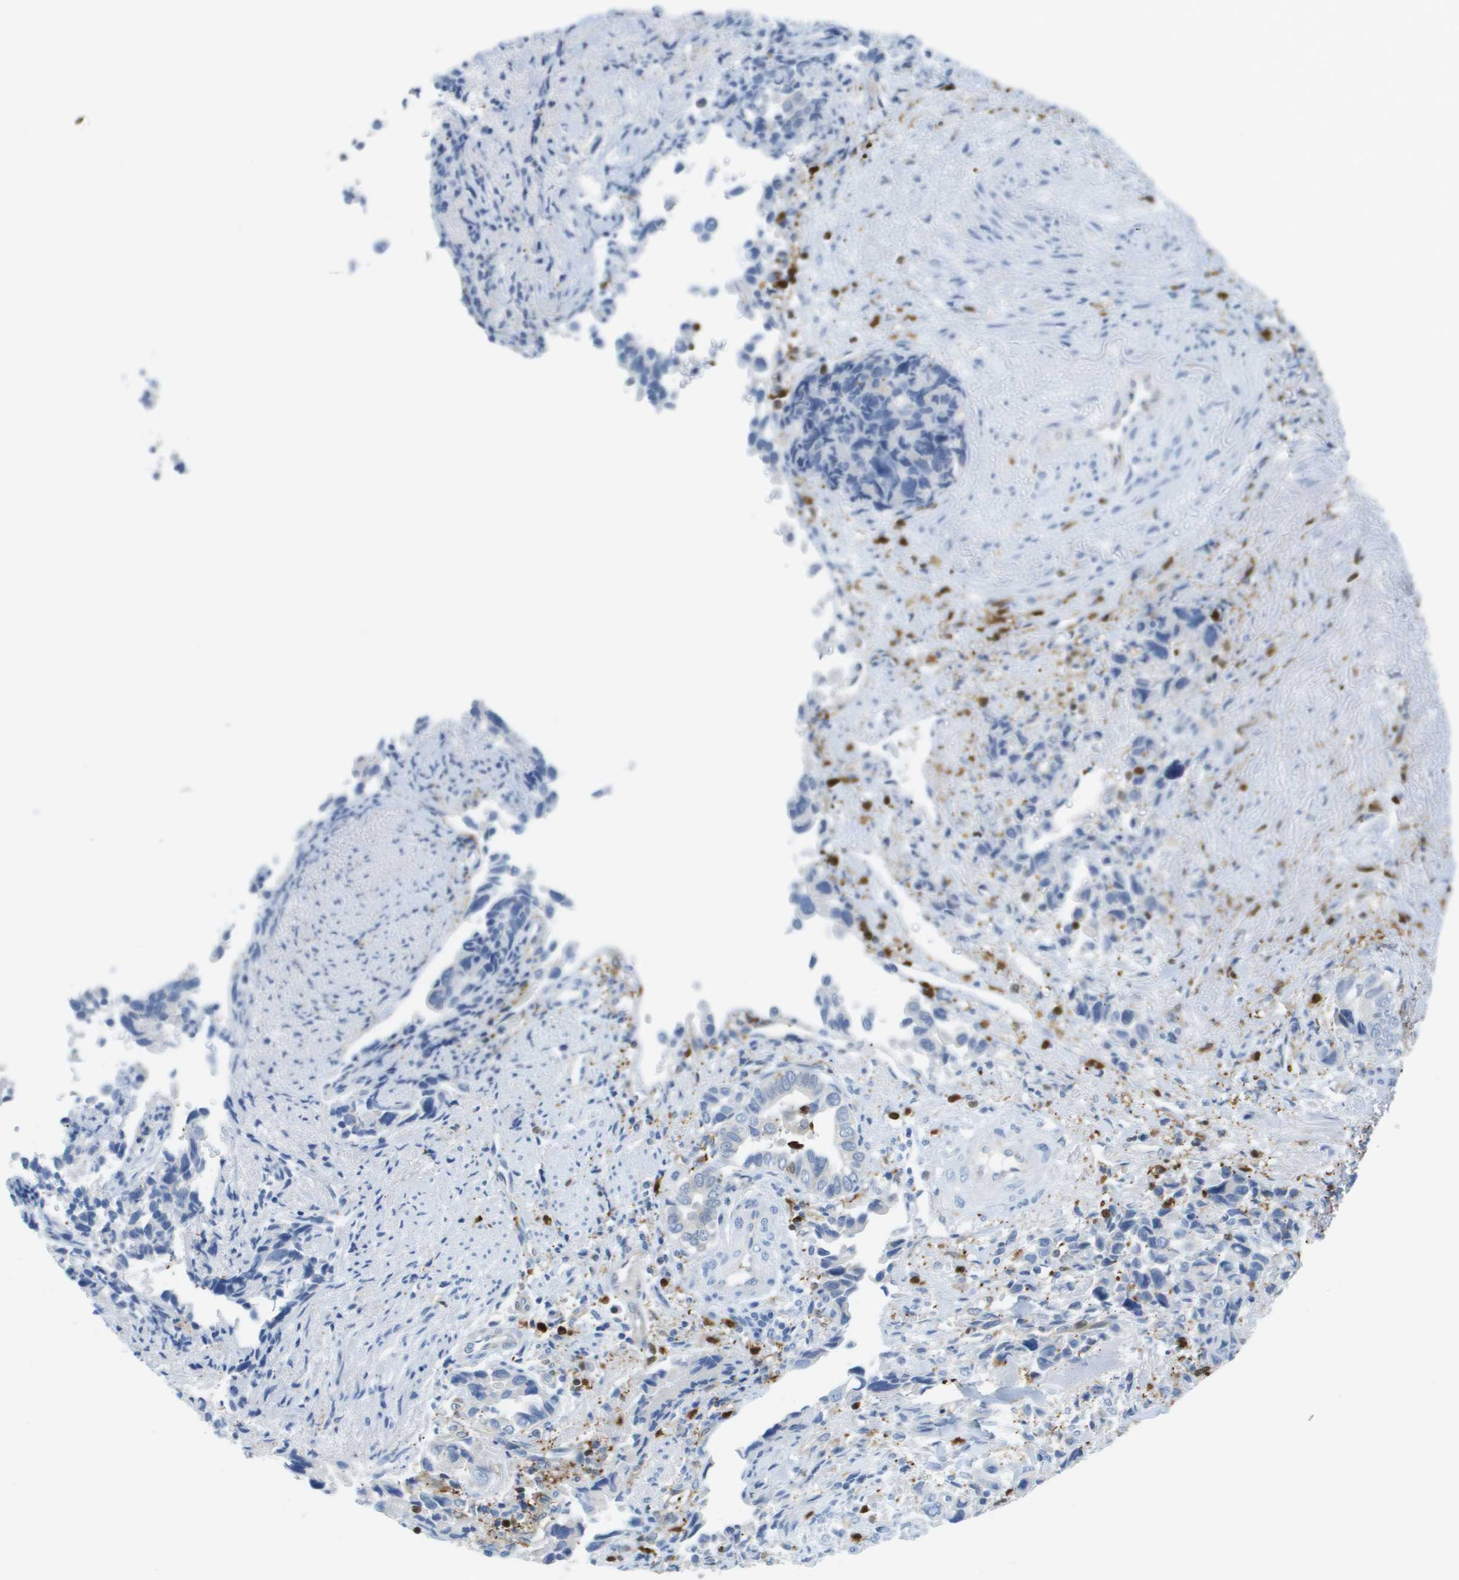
{"staining": {"intensity": "negative", "quantity": "none", "location": "none"}, "tissue": "liver cancer", "cell_type": "Tumor cells", "image_type": "cancer", "snomed": [{"axis": "morphology", "description": "Cholangiocarcinoma"}, {"axis": "topography", "description": "Liver"}], "caption": "The image demonstrates no significant expression in tumor cells of cholangiocarcinoma (liver). Nuclei are stained in blue.", "gene": "DOCK5", "patient": {"sex": "female", "age": 79}}